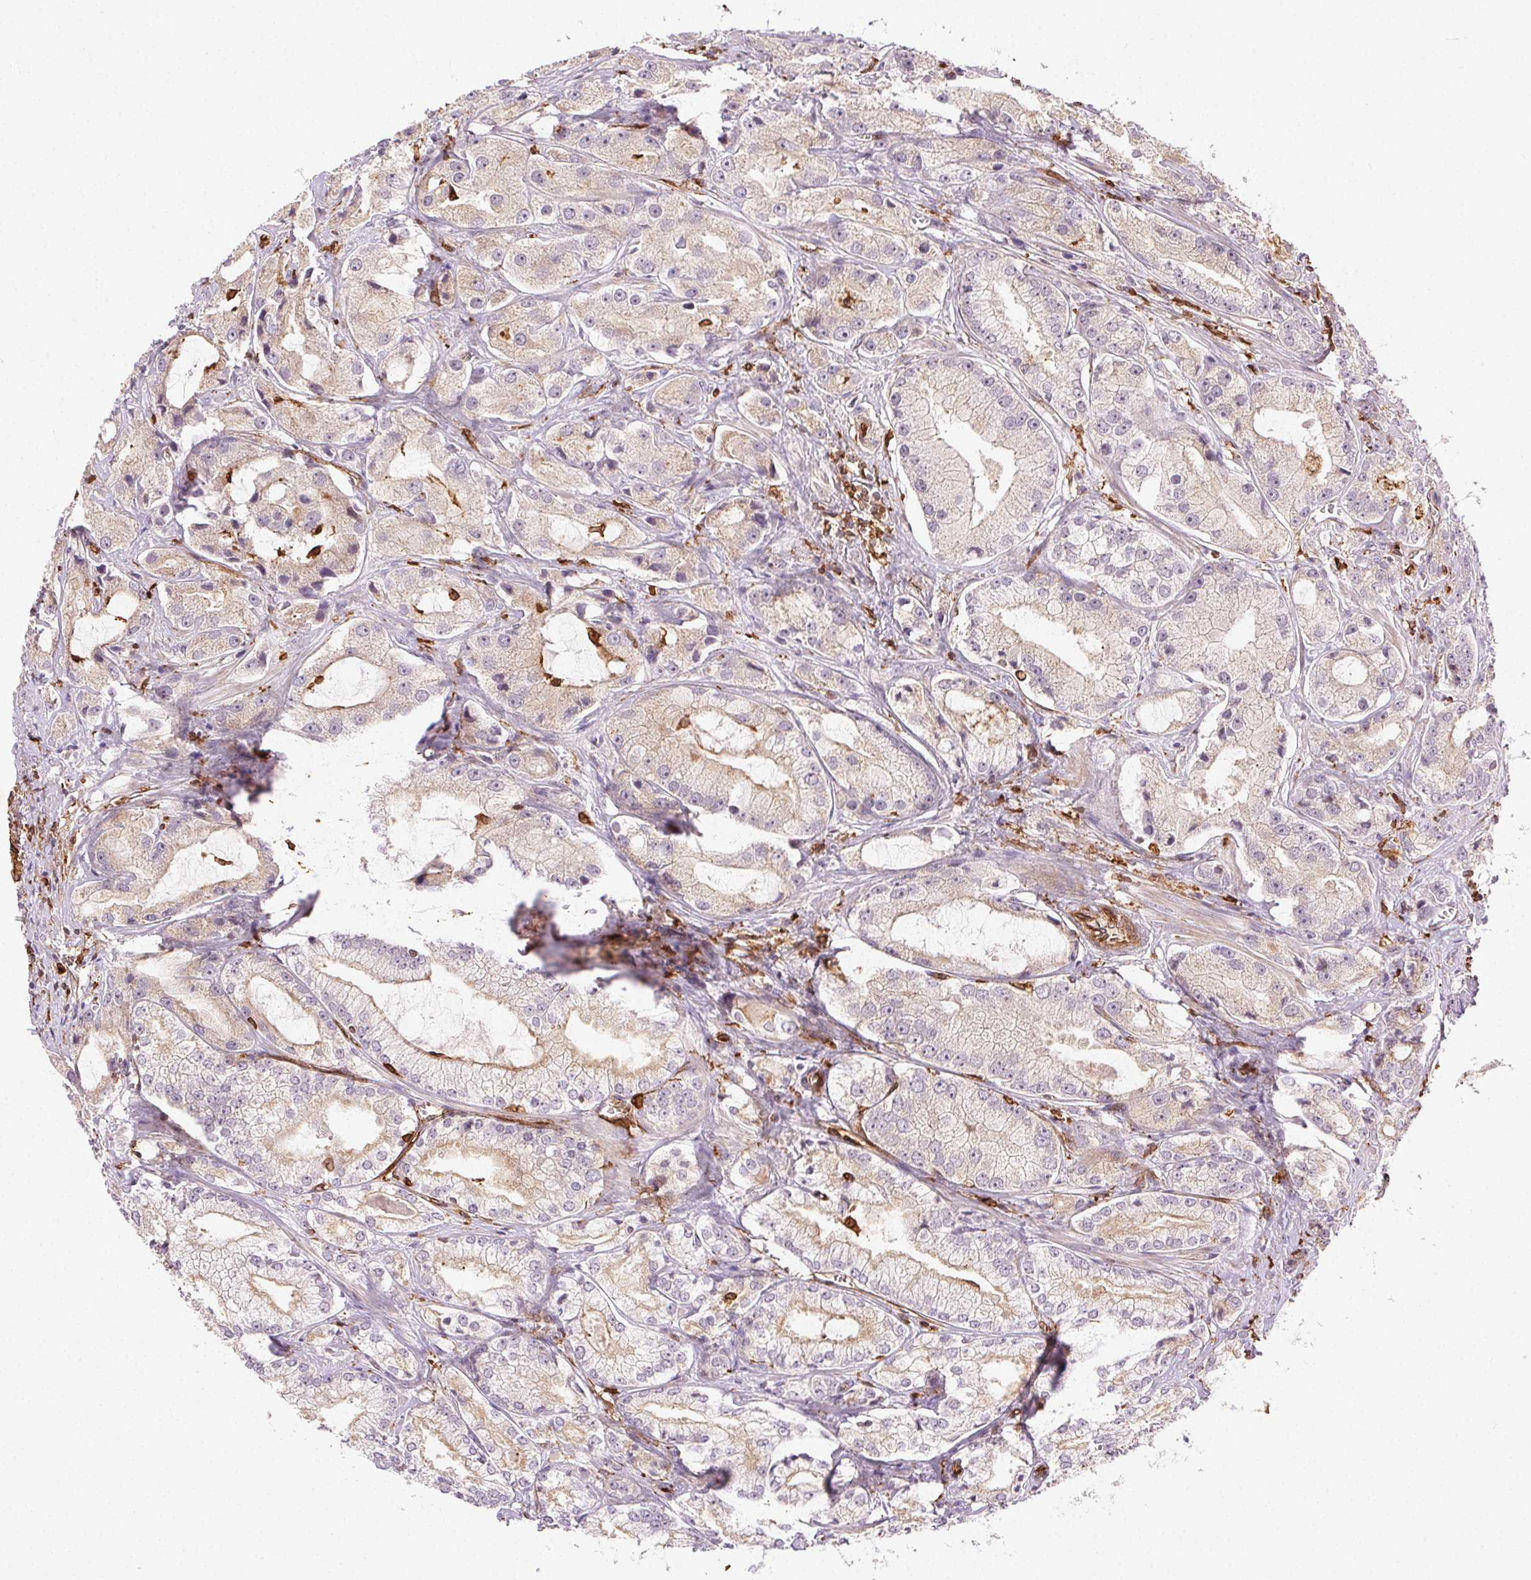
{"staining": {"intensity": "weak", "quantity": "25%-75%", "location": "cytoplasmic/membranous"}, "tissue": "prostate cancer", "cell_type": "Tumor cells", "image_type": "cancer", "snomed": [{"axis": "morphology", "description": "Adenocarcinoma, High grade"}, {"axis": "topography", "description": "Prostate"}], "caption": "This is a histology image of immunohistochemistry staining of prostate cancer, which shows weak expression in the cytoplasmic/membranous of tumor cells.", "gene": "RNASET2", "patient": {"sex": "male", "age": 64}}